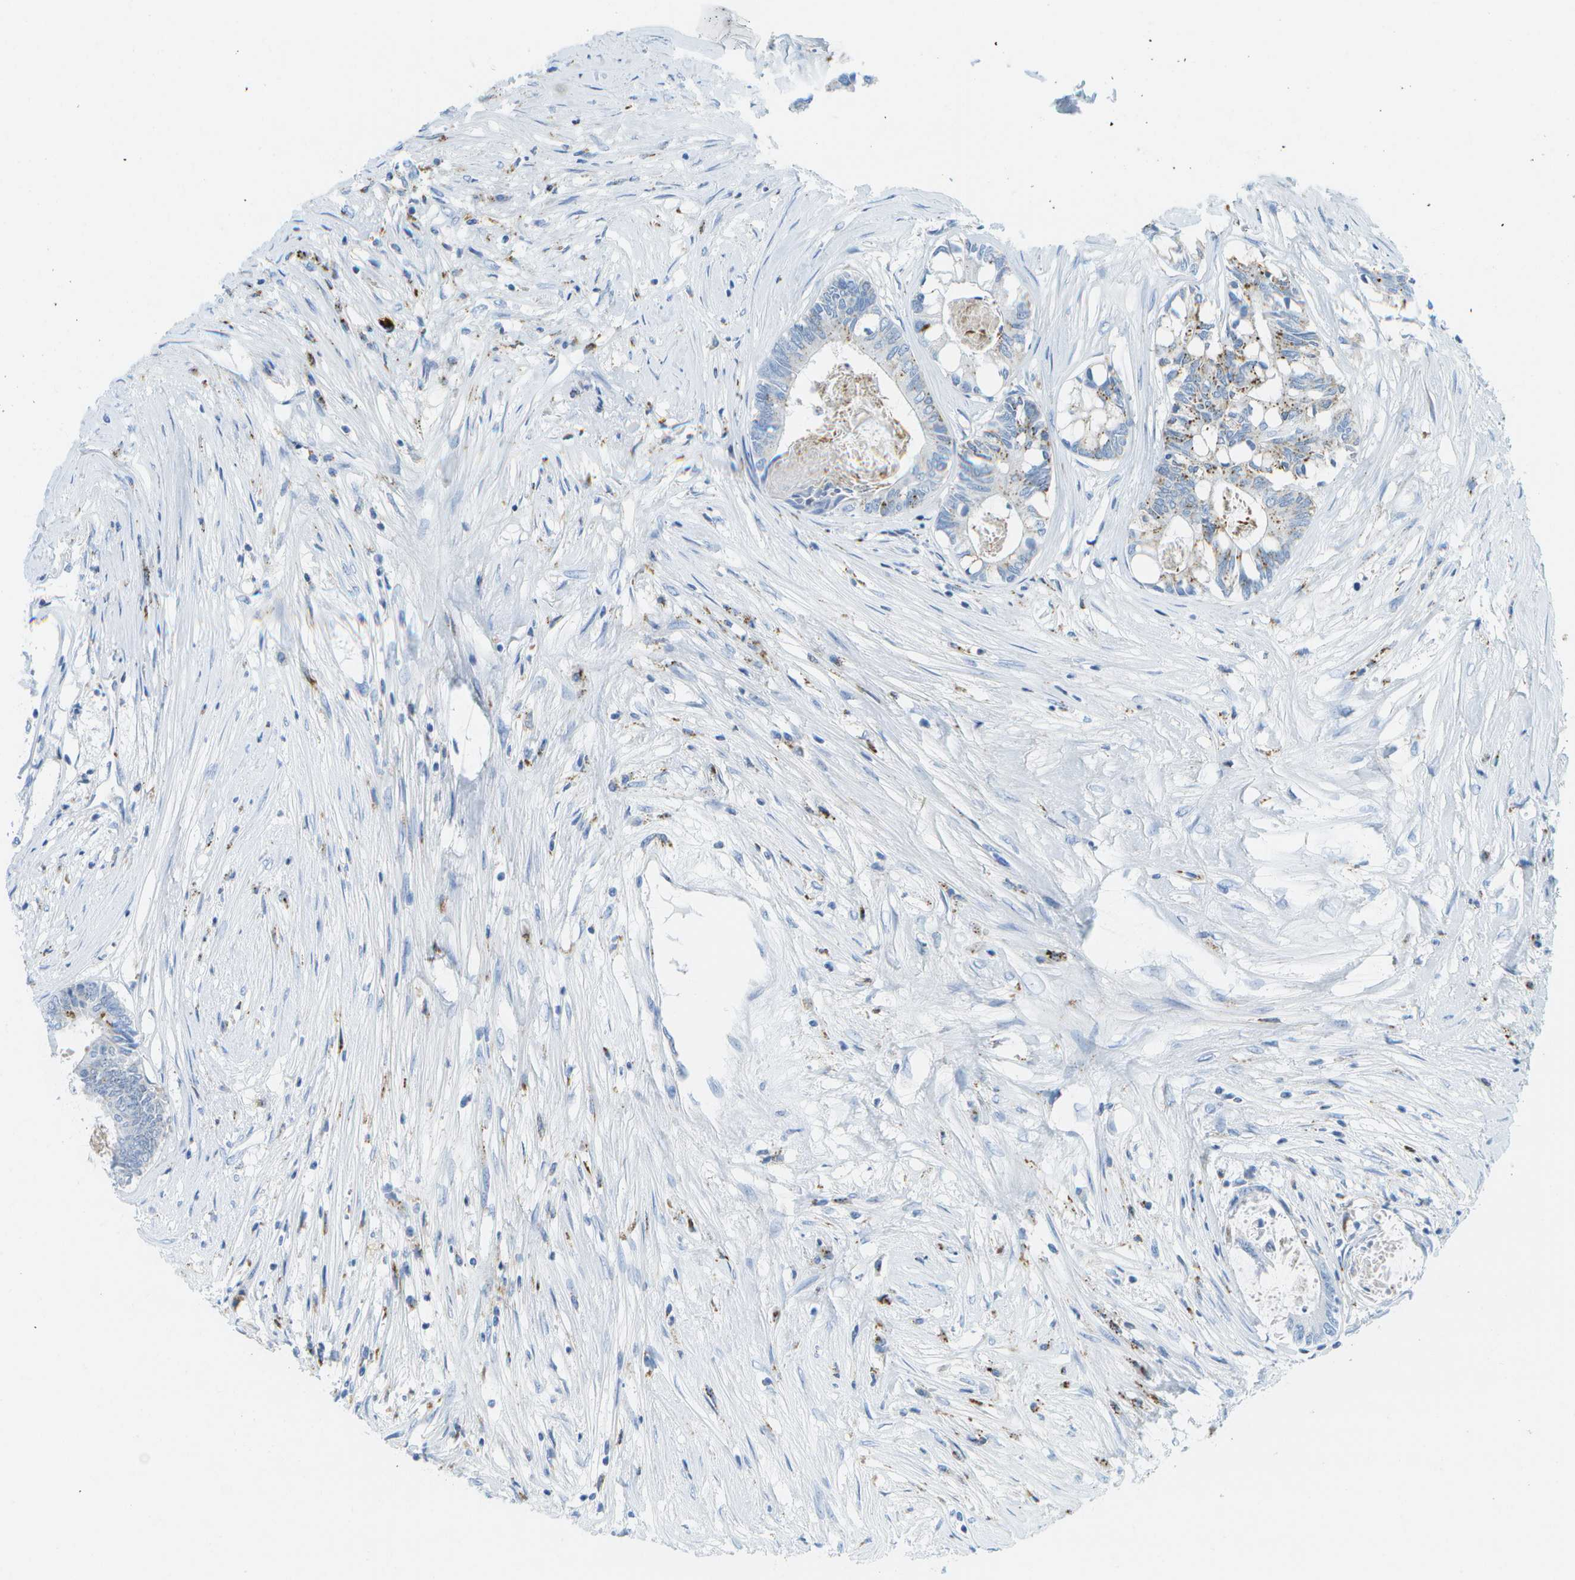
{"staining": {"intensity": "moderate", "quantity": "<25%", "location": "cytoplasmic/membranous"}, "tissue": "colorectal cancer", "cell_type": "Tumor cells", "image_type": "cancer", "snomed": [{"axis": "morphology", "description": "Adenocarcinoma, NOS"}, {"axis": "topography", "description": "Rectum"}], "caption": "Immunohistochemistry of human colorectal adenocarcinoma reveals low levels of moderate cytoplasmic/membranous staining in approximately <25% of tumor cells.", "gene": "PRCP", "patient": {"sex": "male", "age": 63}}